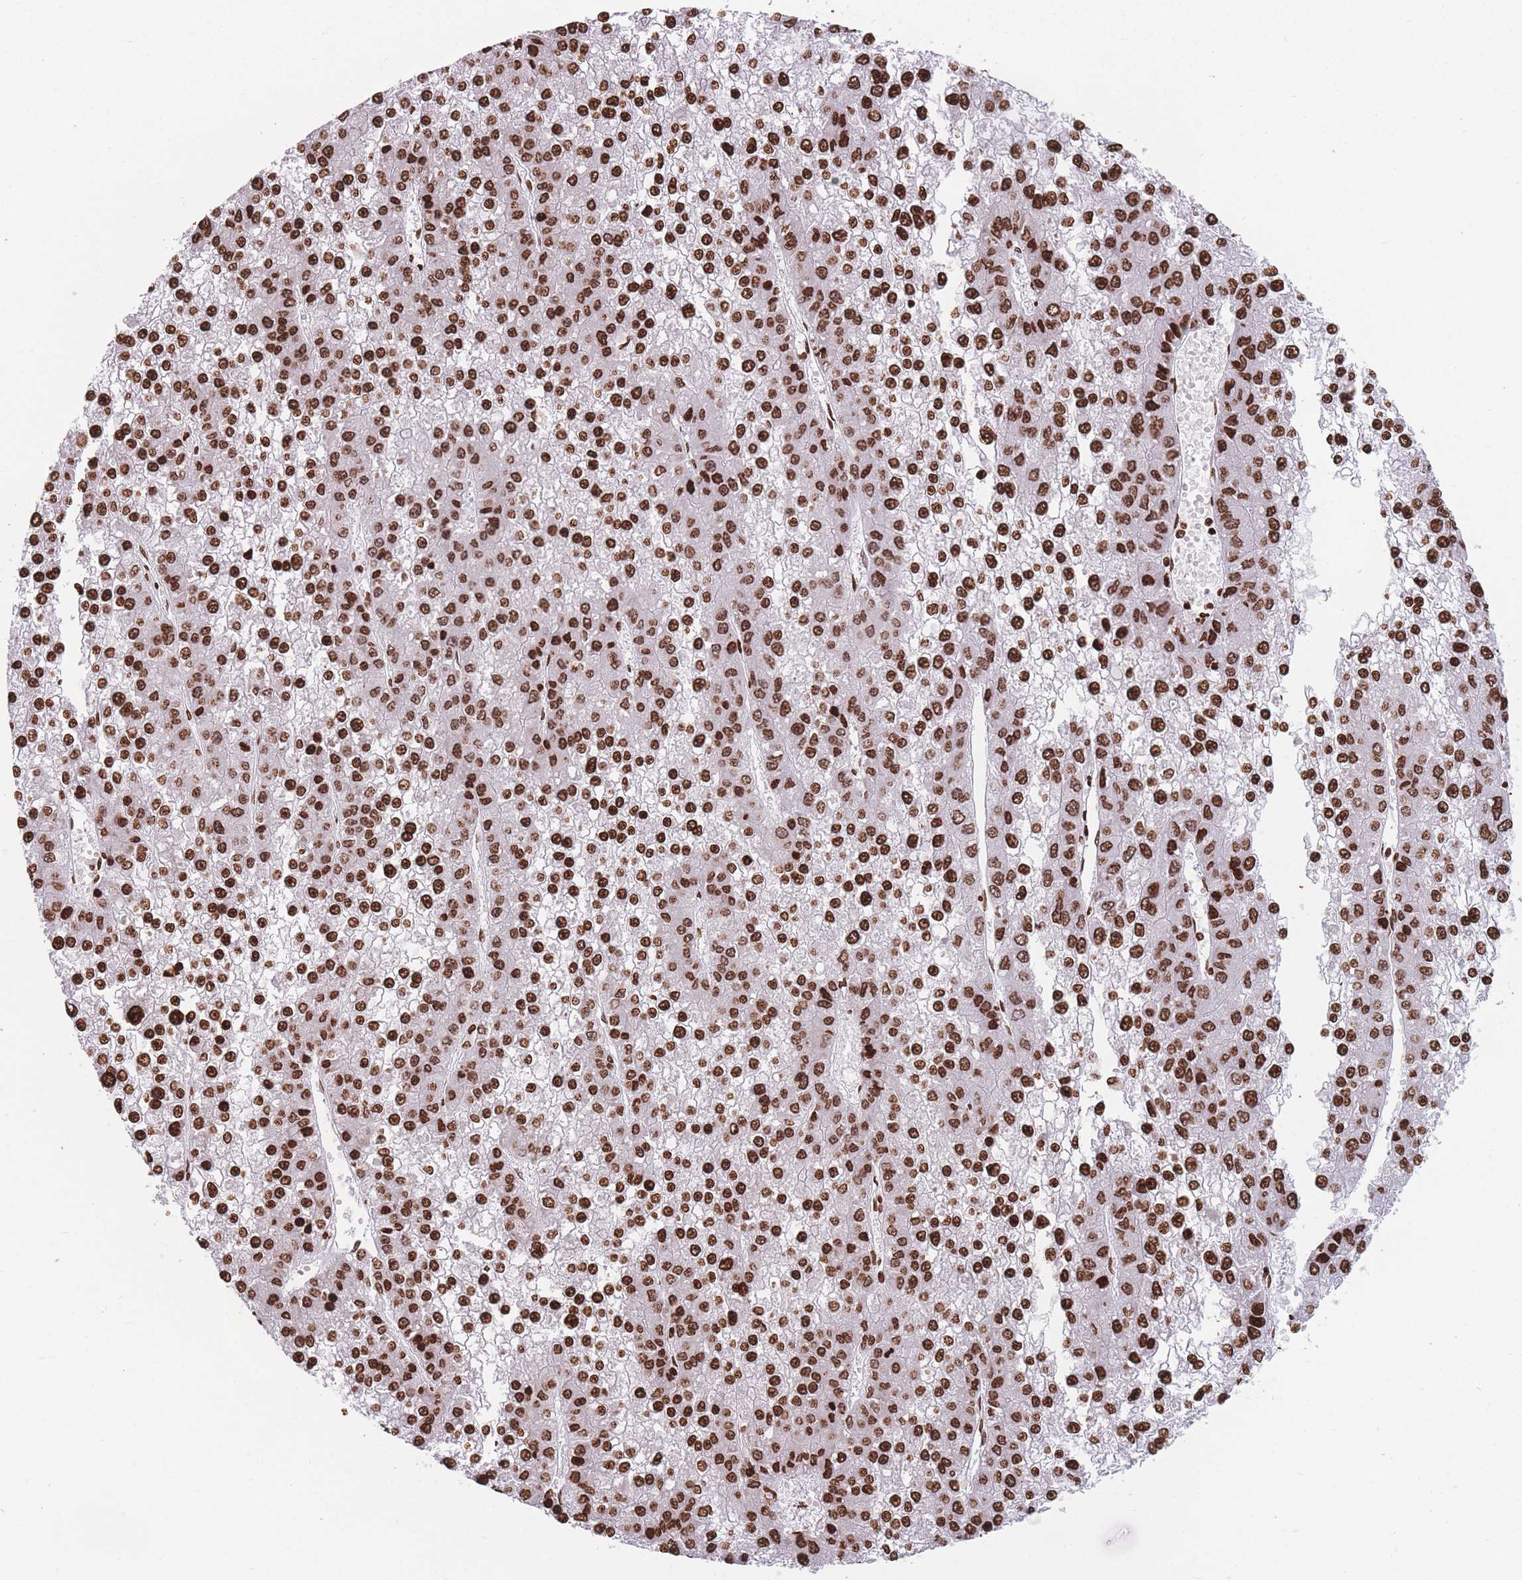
{"staining": {"intensity": "strong", "quantity": ">75%", "location": "nuclear"}, "tissue": "liver cancer", "cell_type": "Tumor cells", "image_type": "cancer", "snomed": [{"axis": "morphology", "description": "Carcinoma, Hepatocellular, NOS"}, {"axis": "topography", "description": "Liver"}], "caption": "IHC of human liver cancer (hepatocellular carcinoma) shows high levels of strong nuclear positivity in approximately >75% of tumor cells. (DAB IHC with brightfield microscopy, high magnification).", "gene": "AK9", "patient": {"sex": "female", "age": 73}}